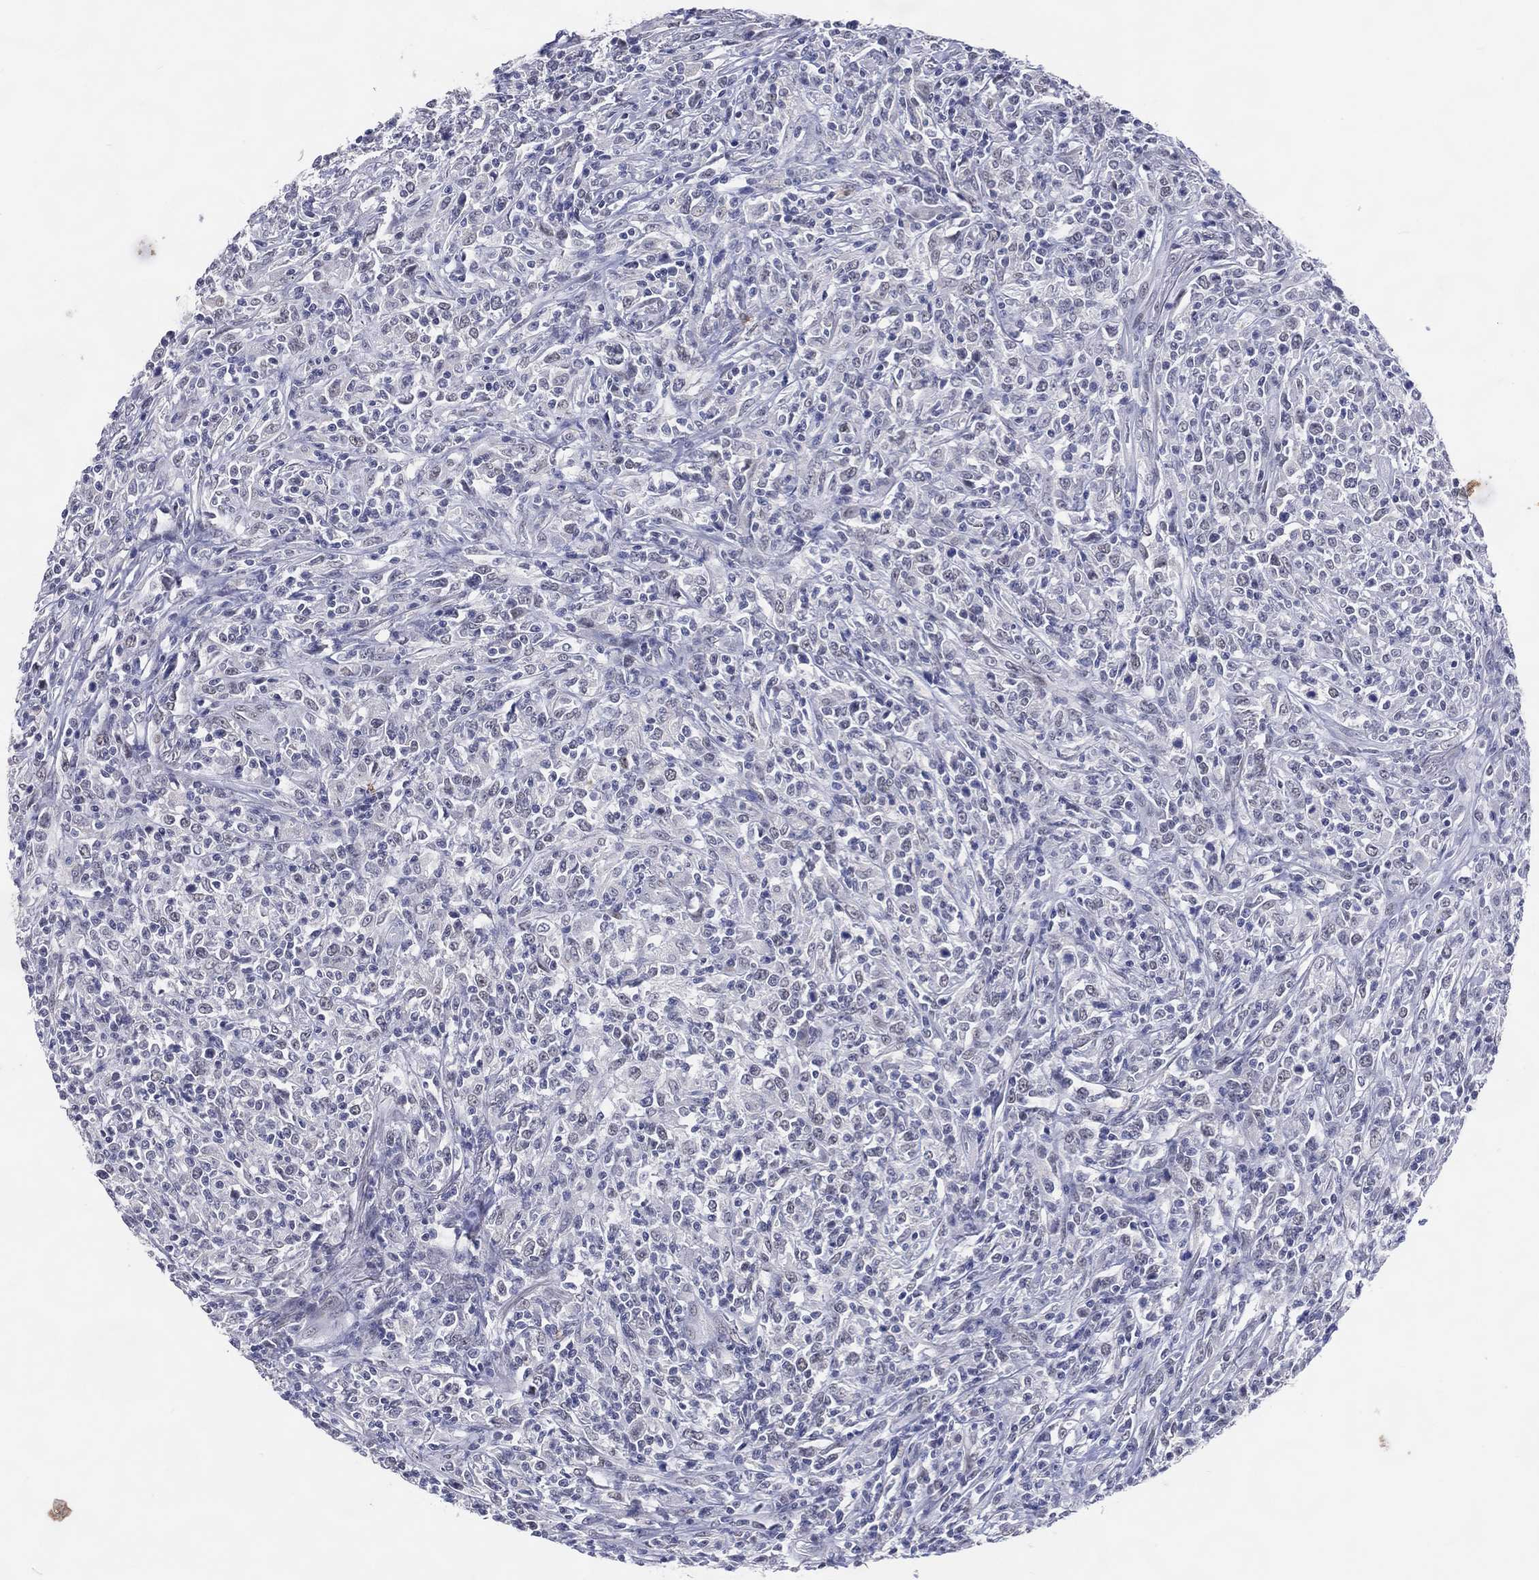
{"staining": {"intensity": "negative", "quantity": "none", "location": "none"}, "tissue": "lymphoma", "cell_type": "Tumor cells", "image_type": "cancer", "snomed": [{"axis": "morphology", "description": "Malignant lymphoma, non-Hodgkin's type, High grade"}, {"axis": "topography", "description": "Lung"}], "caption": "This is an IHC histopathology image of malignant lymphoma, non-Hodgkin's type (high-grade). There is no expression in tumor cells.", "gene": "CFAP58", "patient": {"sex": "male", "age": 79}}